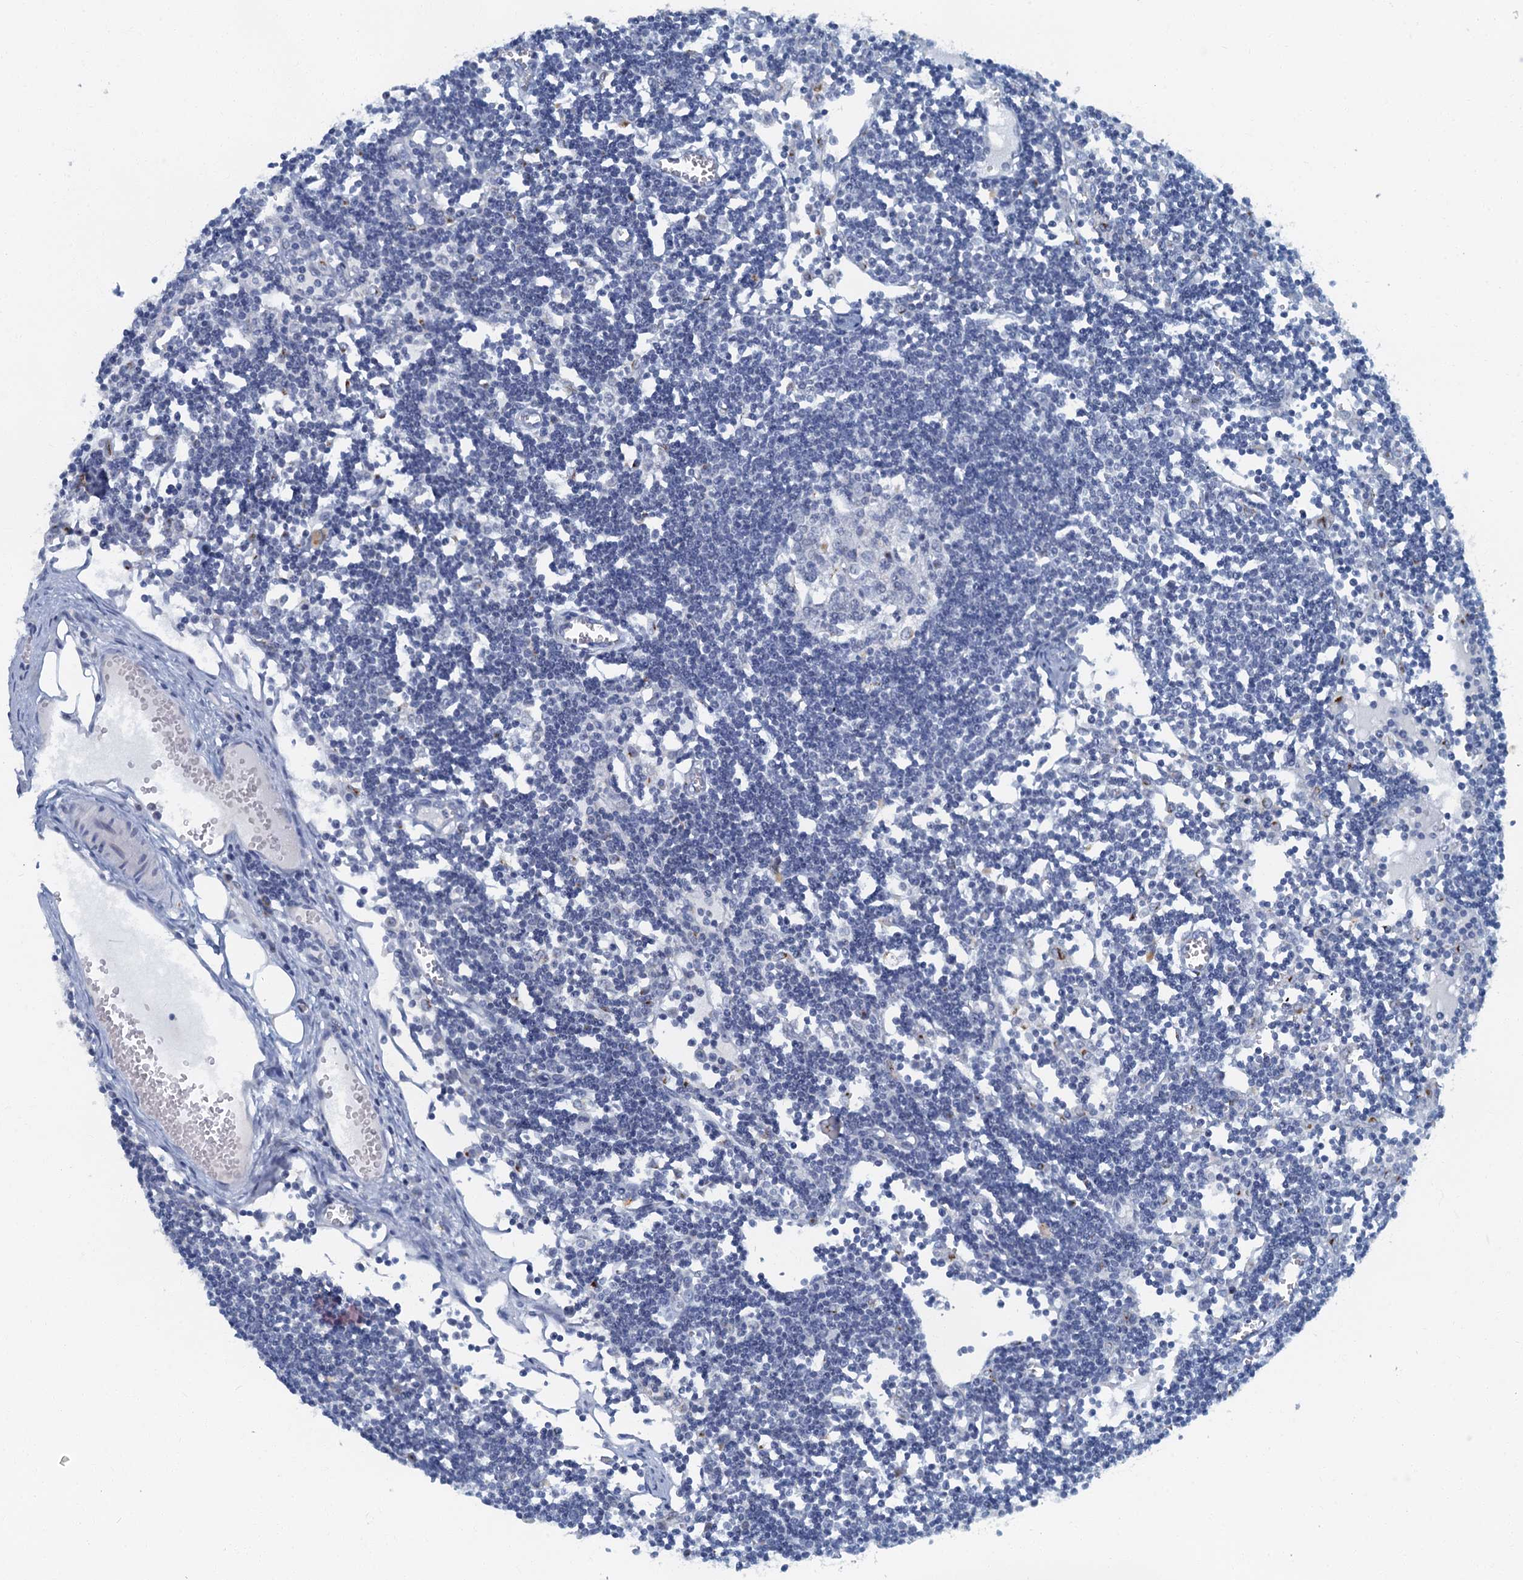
{"staining": {"intensity": "negative", "quantity": "none", "location": "none"}, "tissue": "lymph node", "cell_type": "Germinal center cells", "image_type": "normal", "snomed": [{"axis": "morphology", "description": "Normal tissue, NOS"}, {"axis": "topography", "description": "Lymph node"}], "caption": "Image shows no protein staining in germinal center cells of benign lymph node.", "gene": "LYPD3", "patient": {"sex": "female", "age": 11}}